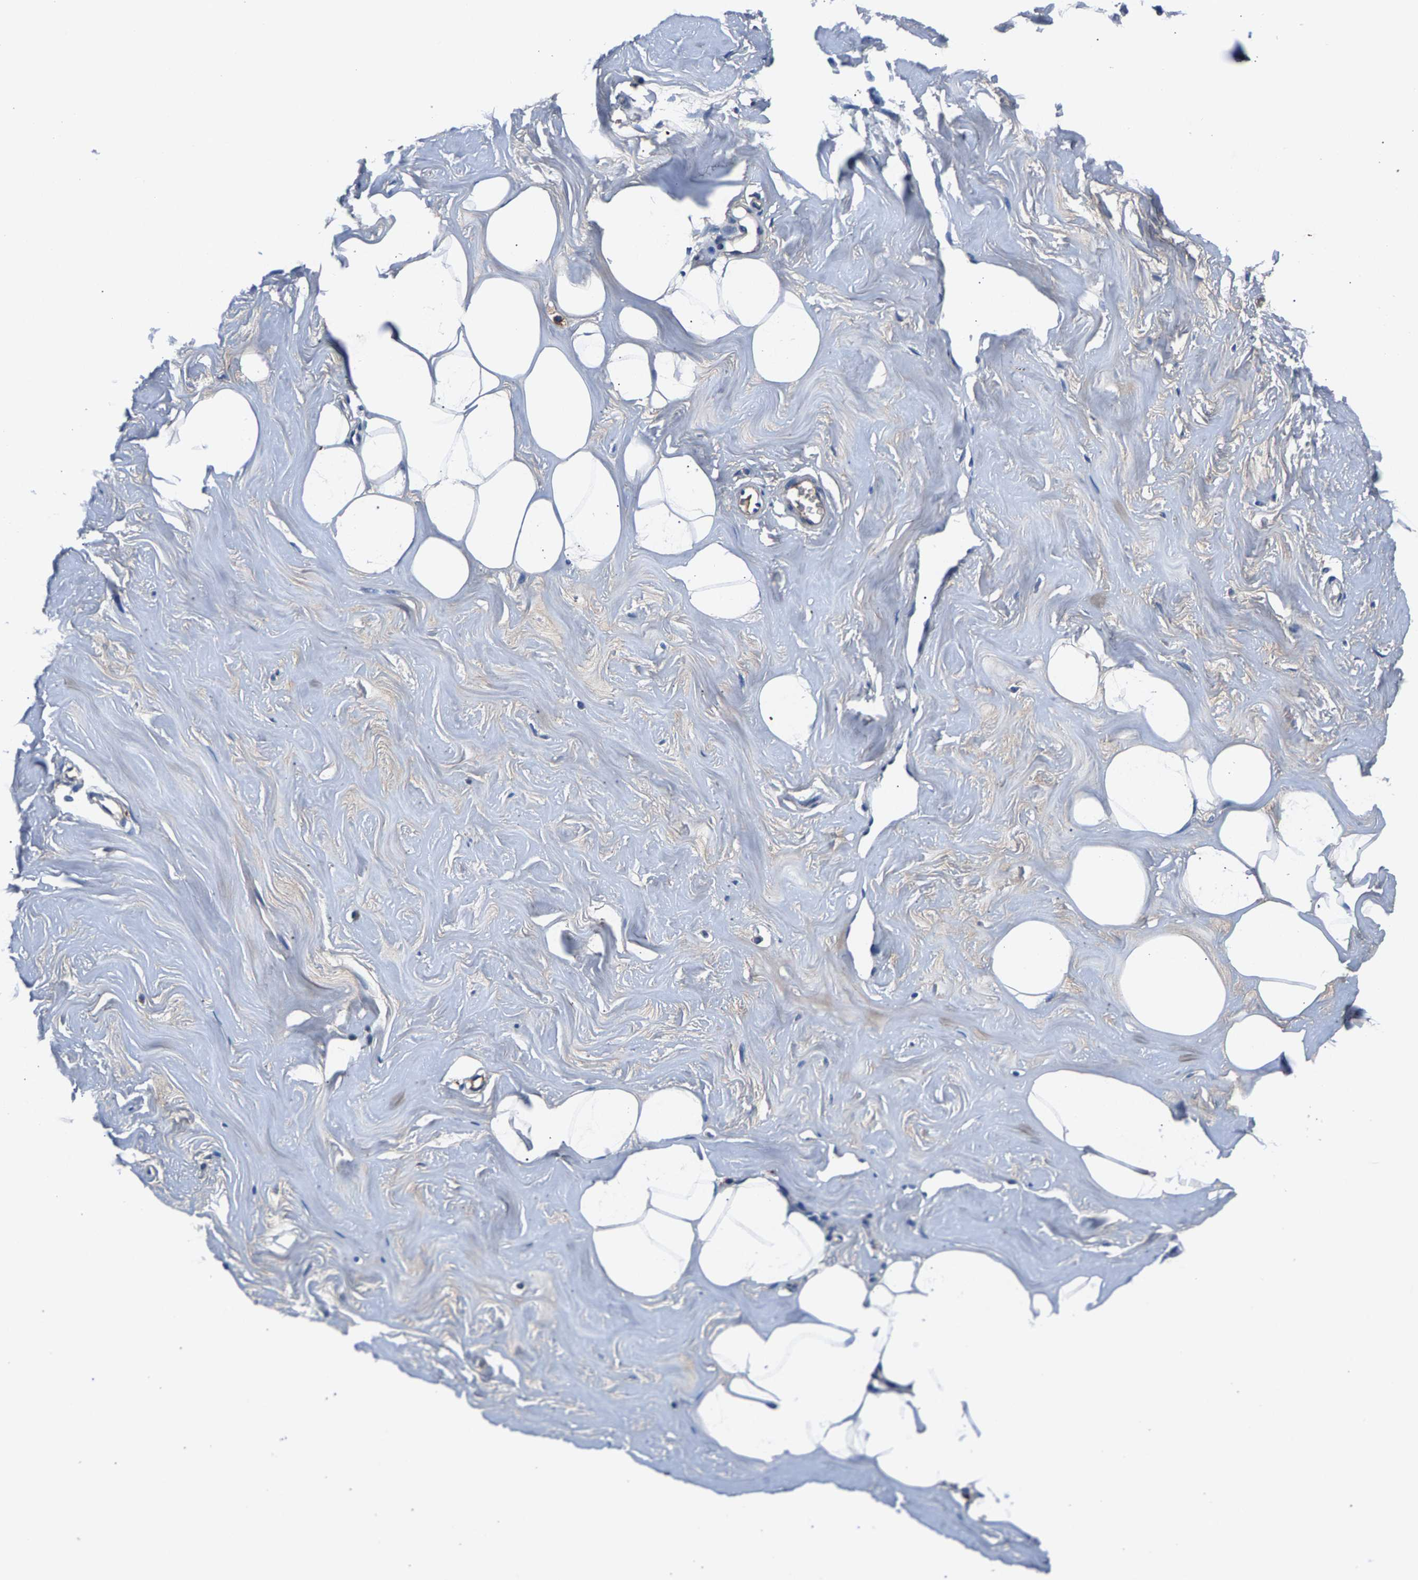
{"staining": {"intensity": "negative", "quantity": "none", "location": "none"}, "tissue": "adipose tissue", "cell_type": "Adipocytes", "image_type": "normal", "snomed": [{"axis": "morphology", "description": "Normal tissue, NOS"}, {"axis": "morphology", "description": "Fibrosis, NOS"}, {"axis": "topography", "description": "Breast"}, {"axis": "topography", "description": "Adipose tissue"}], "caption": "DAB immunohistochemical staining of unremarkable human adipose tissue demonstrates no significant positivity in adipocytes. The staining is performed using DAB brown chromogen with nuclei counter-stained in using hematoxylin.", "gene": "PRXL2C", "patient": {"sex": "female", "age": 39}}